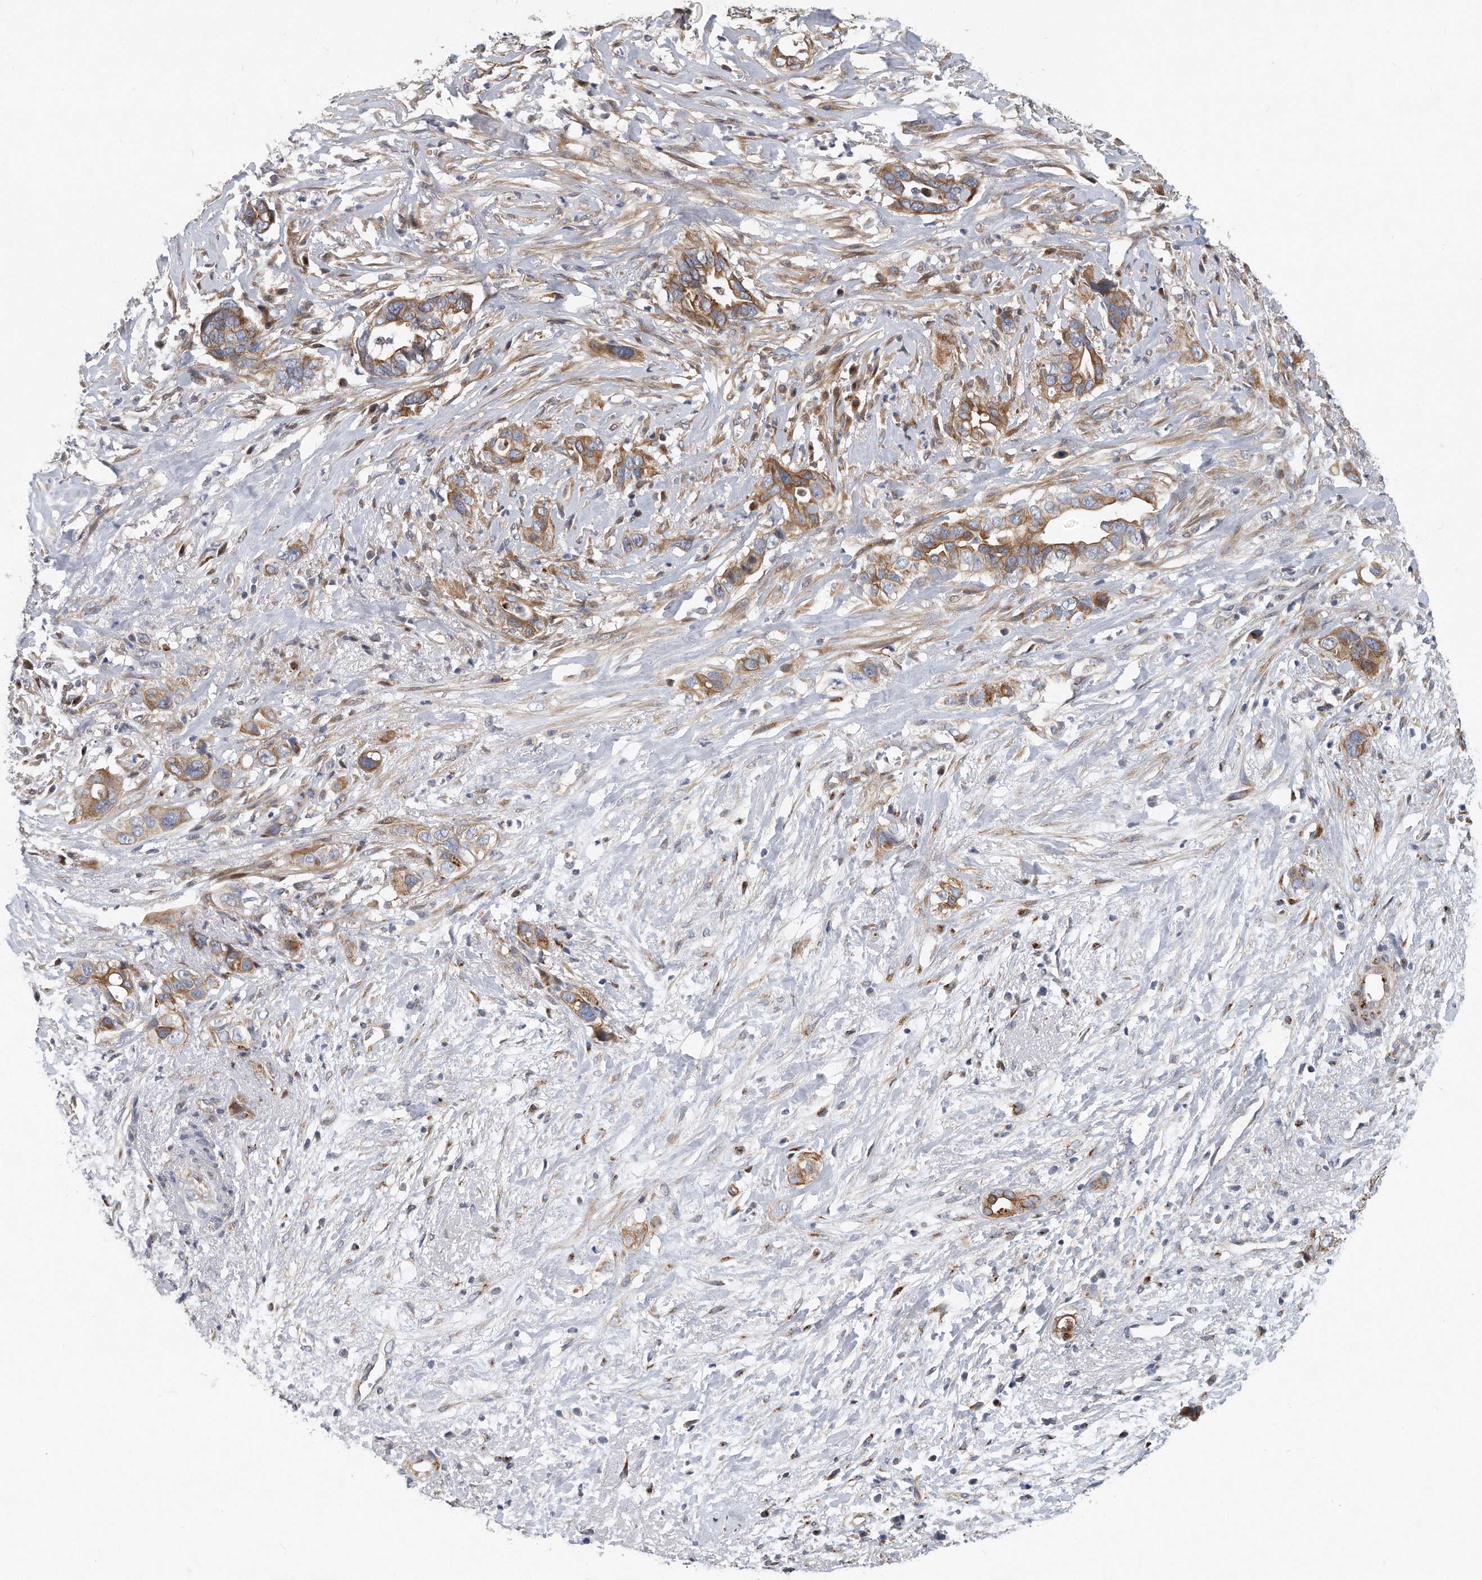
{"staining": {"intensity": "moderate", "quantity": ">75%", "location": "cytoplasmic/membranous"}, "tissue": "liver cancer", "cell_type": "Tumor cells", "image_type": "cancer", "snomed": [{"axis": "morphology", "description": "Cholangiocarcinoma"}, {"axis": "topography", "description": "Liver"}], "caption": "Liver cholangiocarcinoma tissue shows moderate cytoplasmic/membranous expression in approximately >75% of tumor cells, visualized by immunohistochemistry. The protein is stained brown, and the nuclei are stained in blue (DAB IHC with brightfield microscopy, high magnification).", "gene": "PCDH8", "patient": {"sex": "female", "age": 79}}